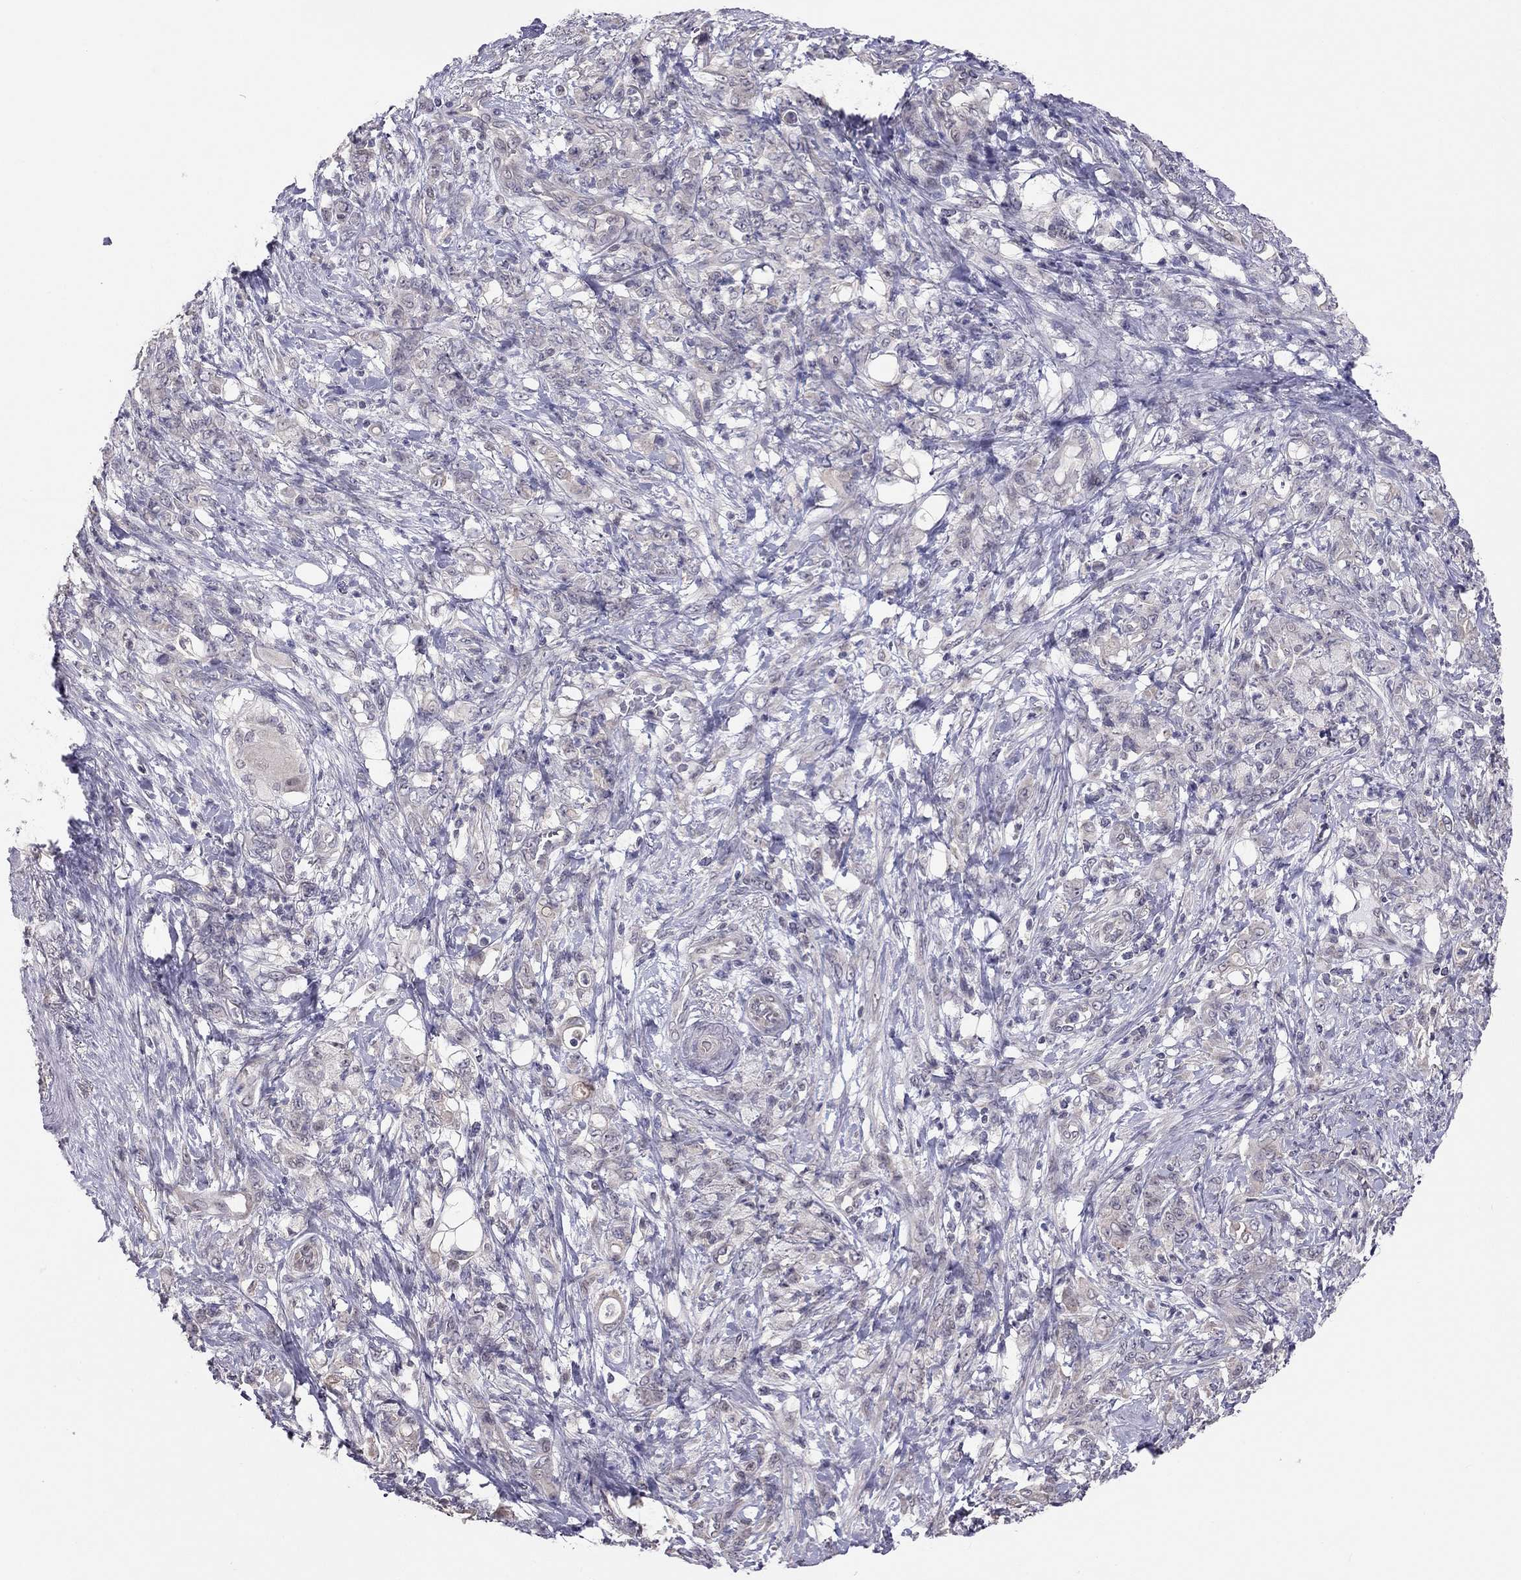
{"staining": {"intensity": "negative", "quantity": "none", "location": "none"}, "tissue": "stomach cancer", "cell_type": "Tumor cells", "image_type": "cancer", "snomed": [{"axis": "morphology", "description": "Adenocarcinoma, NOS"}, {"axis": "topography", "description": "Stomach"}], "caption": "High power microscopy photomicrograph of an immunohistochemistry (IHC) histopathology image of adenocarcinoma (stomach), revealing no significant positivity in tumor cells.", "gene": "HSF2BP", "patient": {"sex": "female", "age": 79}}